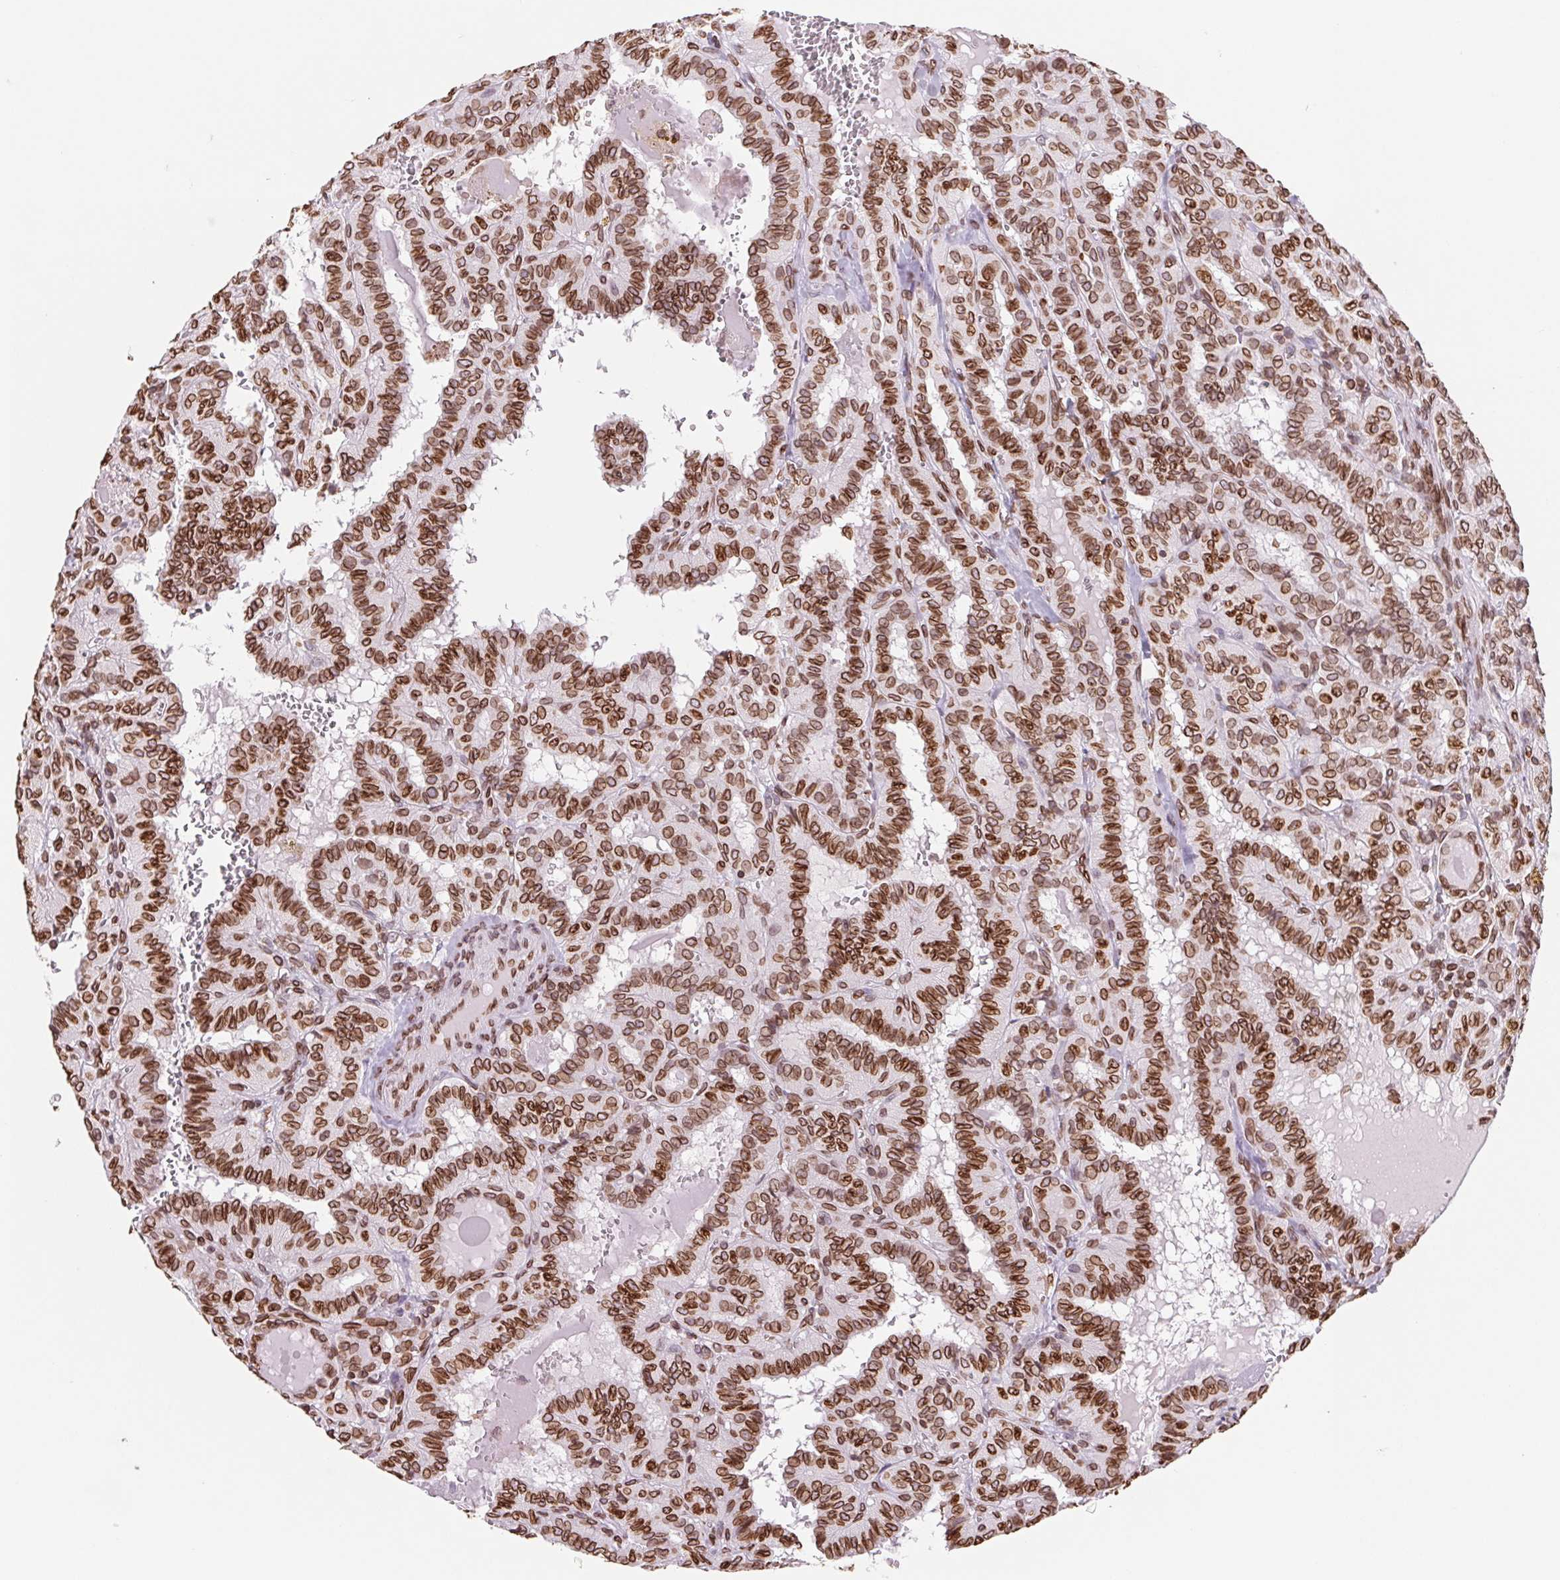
{"staining": {"intensity": "strong", "quantity": ">75%", "location": "cytoplasmic/membranous,nuclear"}, "tissue": "thyroid cancer", "cell_type": "Tumor cells", "image_type": "cancer", "snomed": [{"axis": "morphology", "description": "Papillary adenocarcinoma, NOS"}, {"axis": "topography", "description": "Thyroid gland"}], "caption": "This micrograph shows IHC staining of human thyroid cancer, with high strong cytoplasmic/membranous and nuclear staining in approximately >75% of tumor cells.", "gene": "LMNB2", "patient": {"sex": "female", "age": 21}}